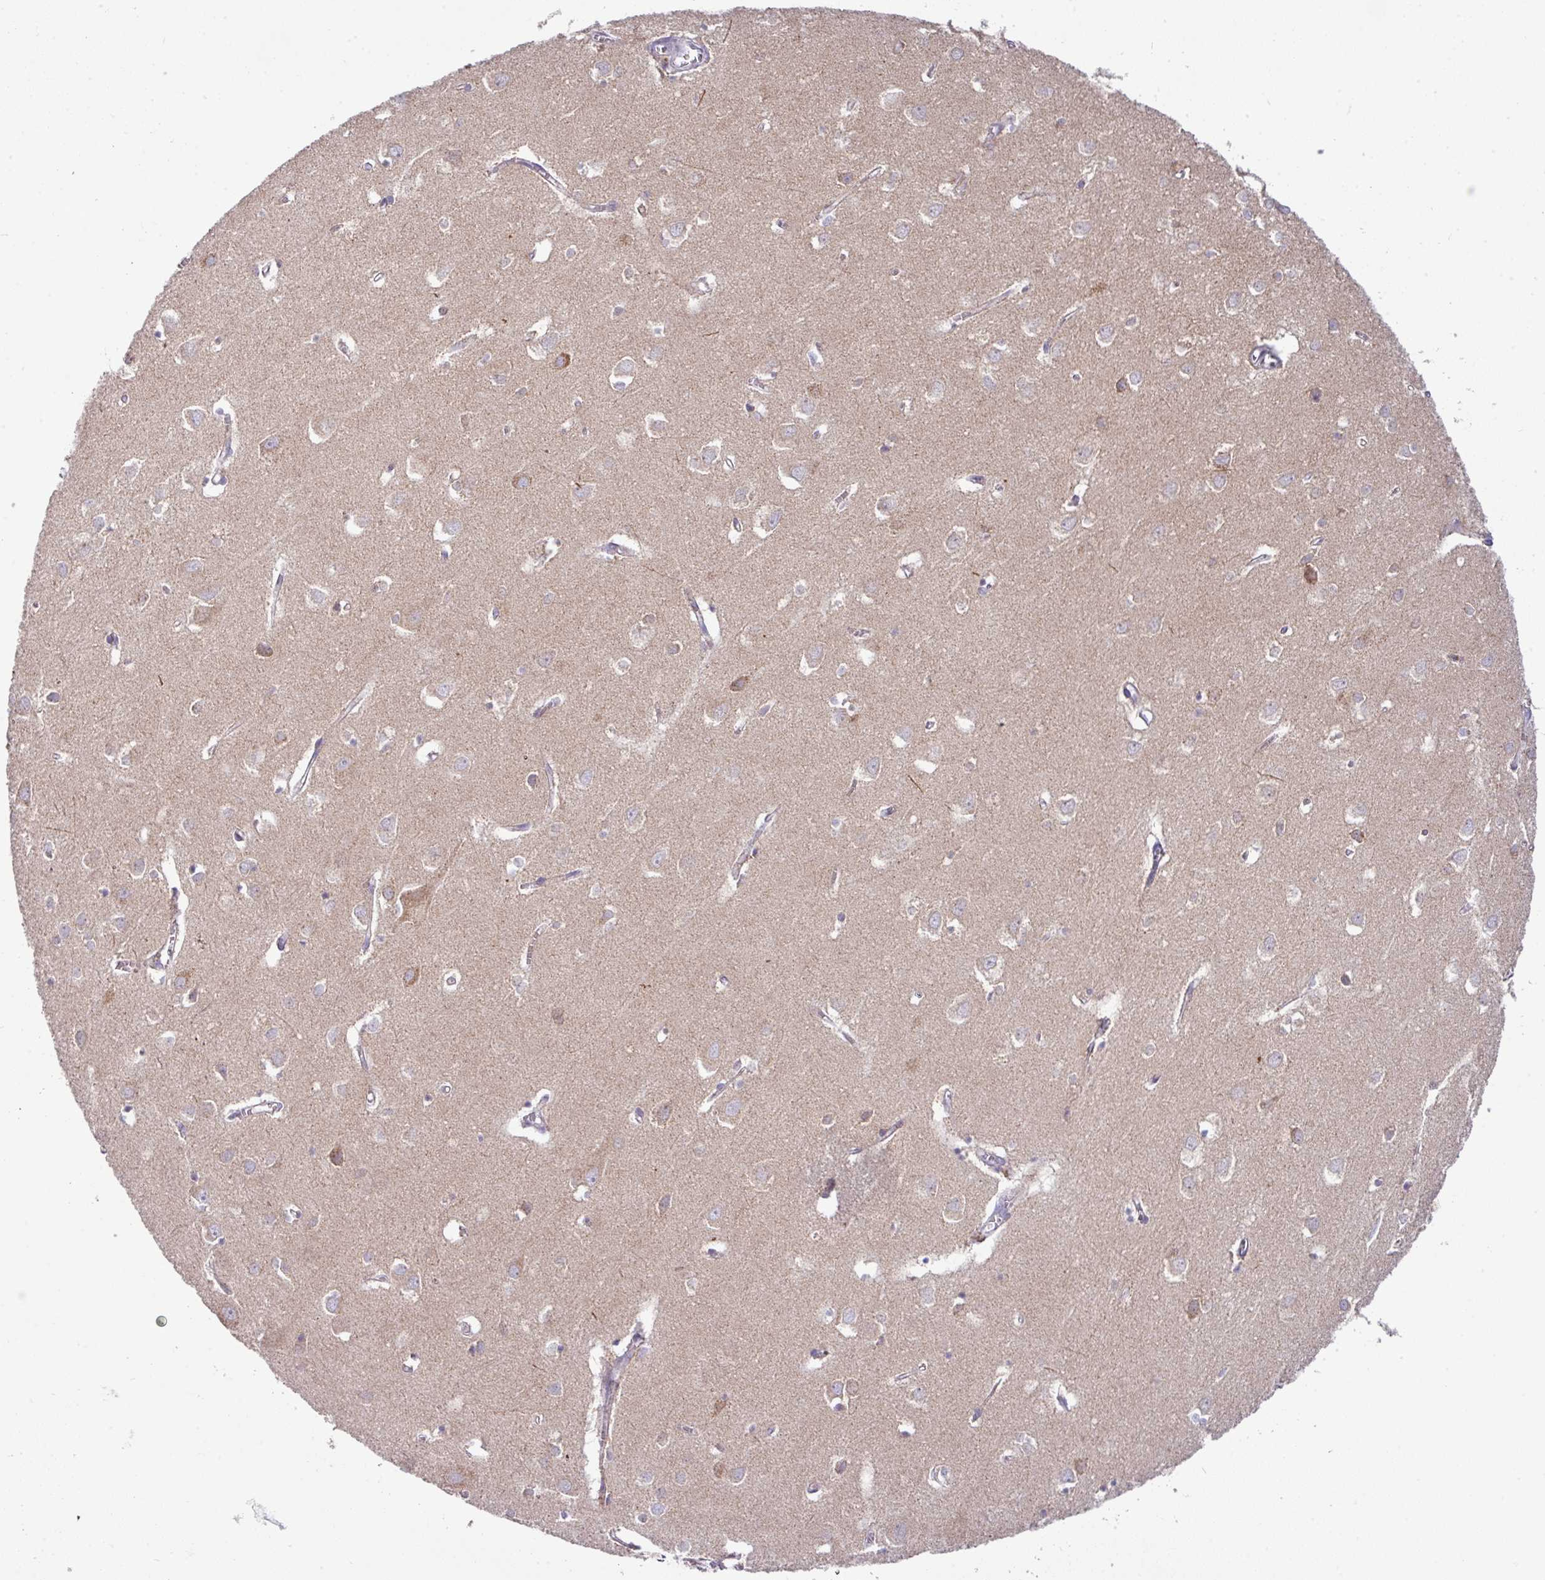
{"staining": {"intensity": "negative", "quantity": "none", "location": "none"}, "tissue": "cerebral cortex", "cell_type": "Endothelial cells", "image_type": "normal", "snomed": [{"axis": "morphology", "description": "Normal tissue, NOS"}, {"axis": "topography", "description": "Cerebral cortex"}], "caption": "The photomicrograph exhibits no staining of endothelial cells in unremarkable cerebral cortex.", "gene": "TRAPPC1", "patient": {"sex": "male", "age": 70}}